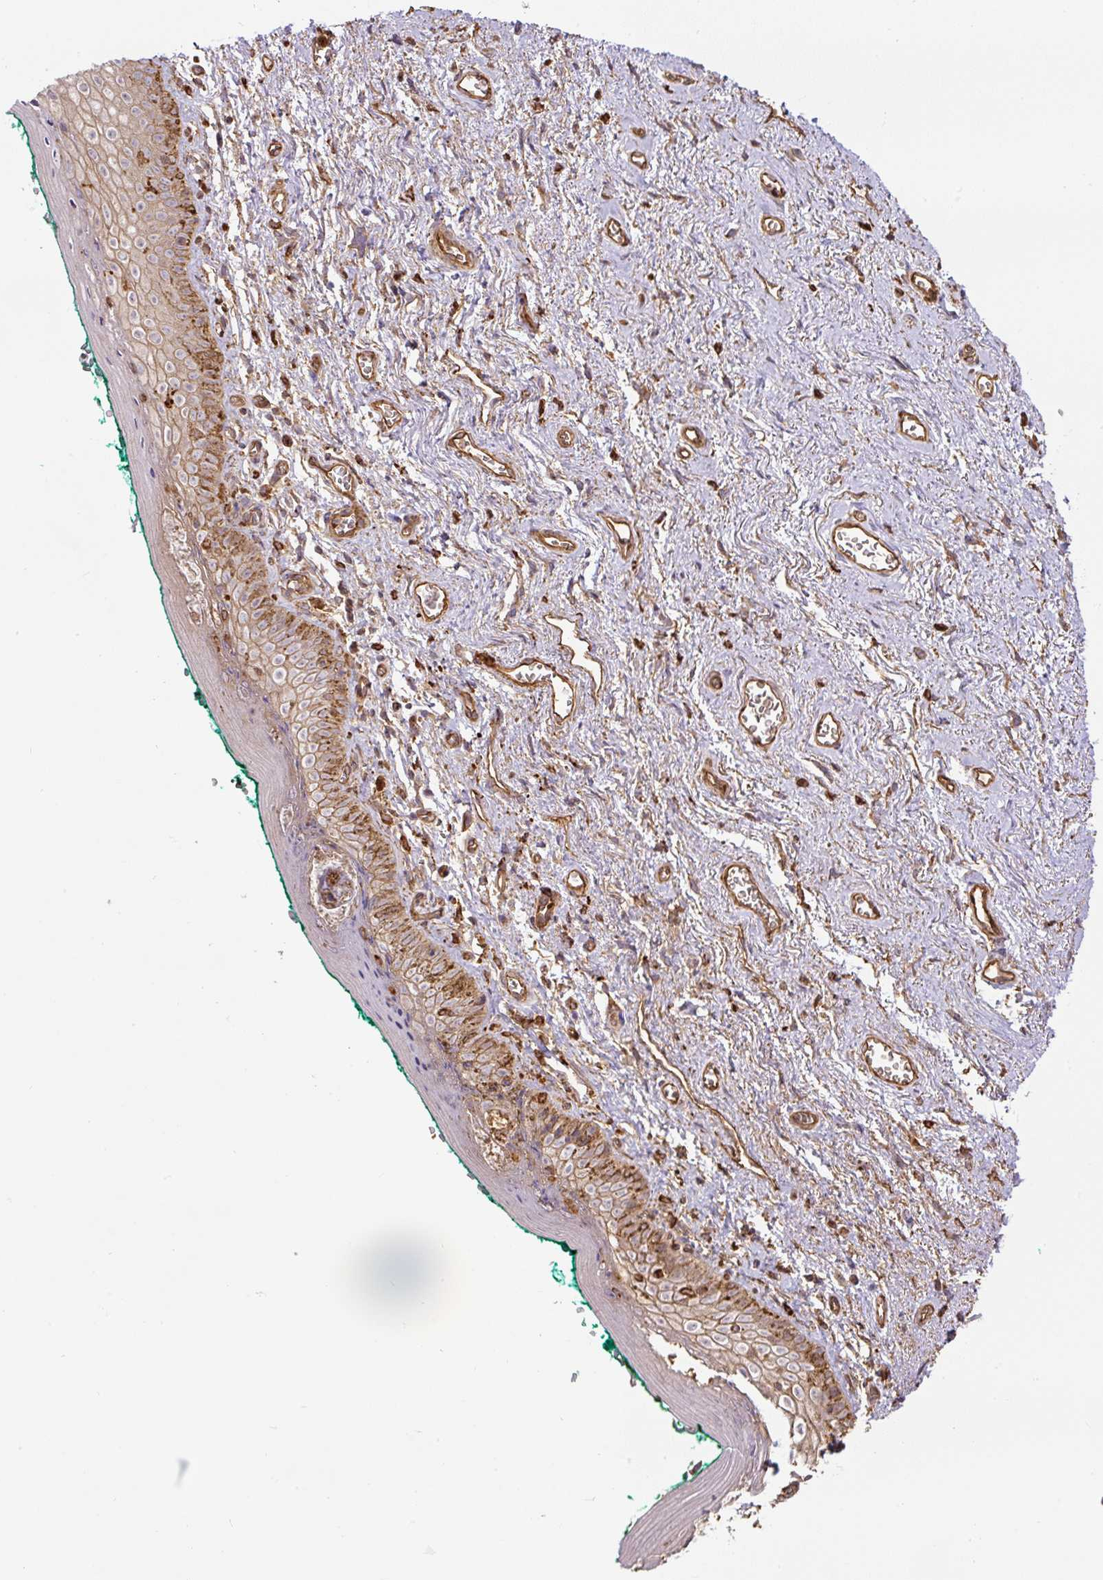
{"staining": {"intensity": "moderate", "quantity": "25%-75%", "location": "cytoplasmic/membranous"}, "tissue": "vagina", "cell_type": "Squamous epithelial cells", "image_type": "normal", "snomed": [{"axis": "morphology", "description": "Normal tissue, NOS"}, {"axis": "topography", "description": "Vulva"}, {"axis": "topography", "description": "Vagina"}, {"axis": "topography", "description": "Peripheral nerve tissue"}], "caption": "Immunohistochemistry (DAB (3,3'-diaminobenzidine)) staining of normal vagina demonstrates moderate cytoplasmic/membranous protein positivity in about 25%-75% of squamous epithelial cells. Immunohistochemistry (ihc) stains the protein in brown and the nuclei are stained blue.", "gene": "B3GALT5", "patient": {"sex": "female", "age": 66}}